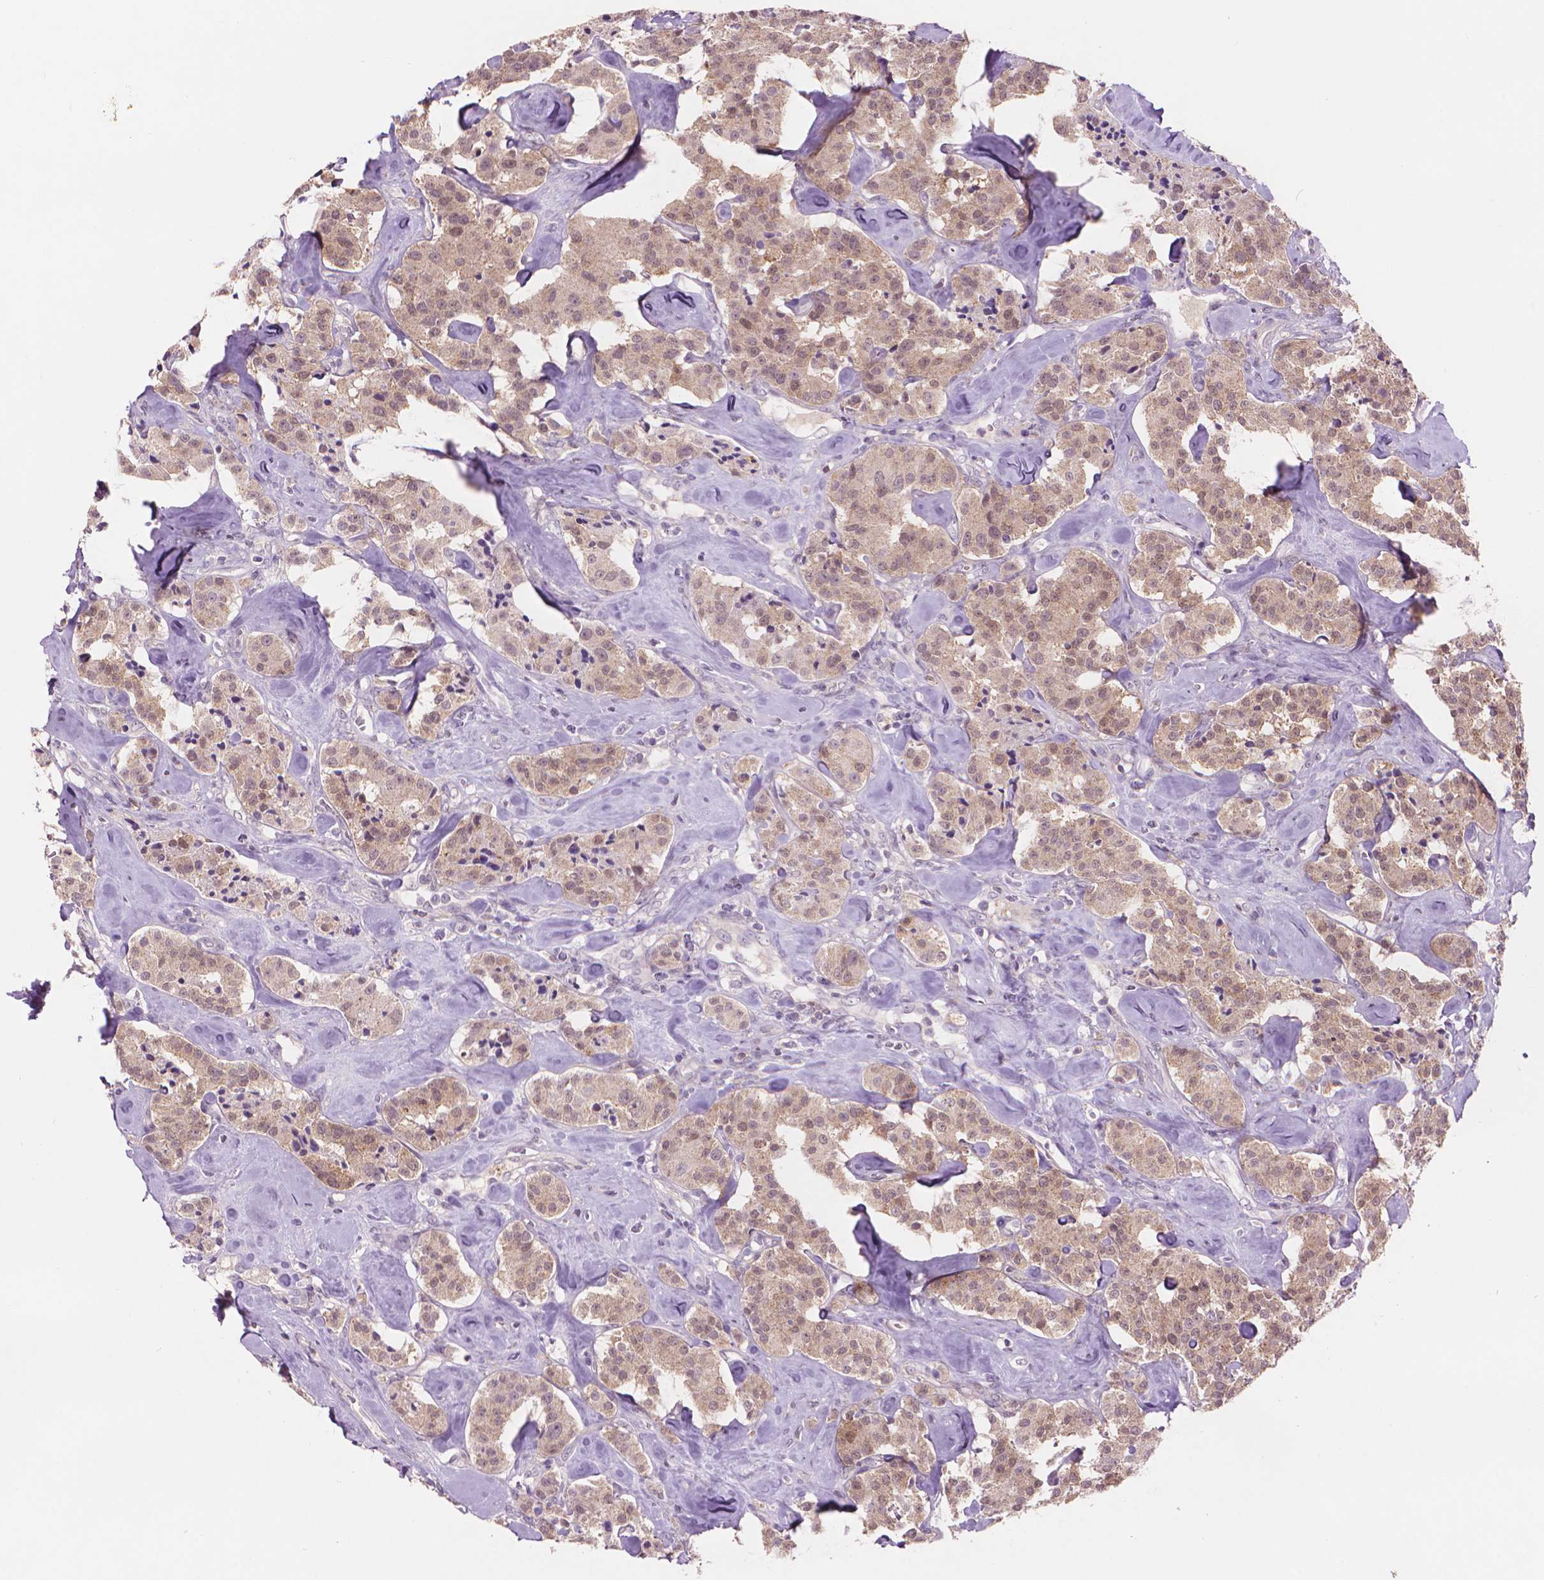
{"staining": {"intensity": "weak", "quantity": "25%-75%", "location": "cytoplasmic/membranous"}, "tissue": "carcinoid", "cell_type": "Tumor cells", "image_type": "cancer", "snomed": [{"axis": "morphology", "description": "Carcinoid, malignant, NOS"}, {"axis": "topography", "description": "Pancreas"}], "caption": "Protein positivity by IHC displays weak cytoplasmic/membranous staining in approximately 25%-75% of tumor cells in malignant carcinoid.", "gene": "ENO2", "patient": {"sex": "male", "age": 41}}